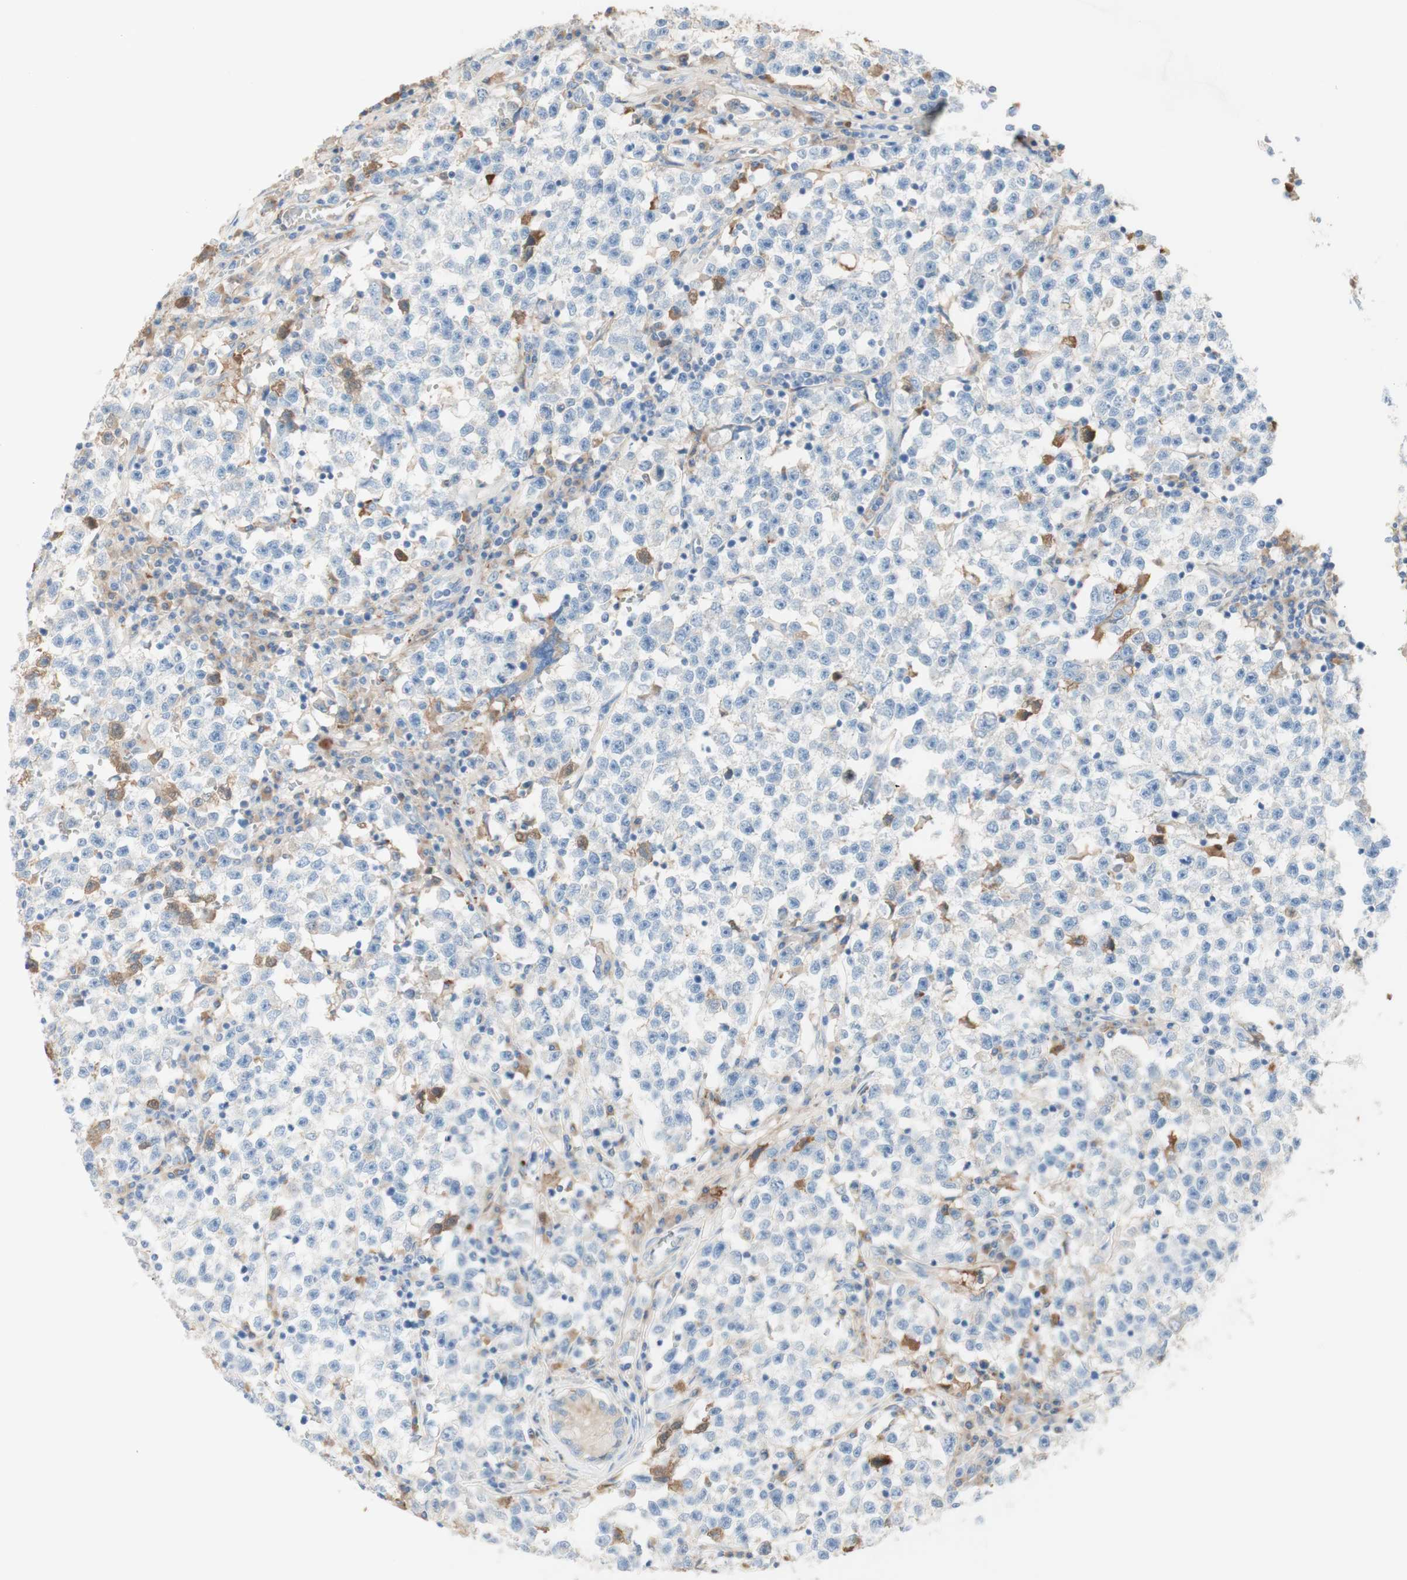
{"staining": {"intensity": "negative", "quantity": "none", "location": "none"}, "tissue": "testis cancer", "cell_type": "Tumor cells", "image_type": "cancer", "snomed": [{"axis": "morphology", "description": "Seminoma, NOS"}, {"axis": "topography", "description": "Testis"}], "caption": "Testis cancer stained for a protein using IHC displays no expression tumor cells.", "gene": "KNG1", "patient": {"sex": "male", "age": 22}}